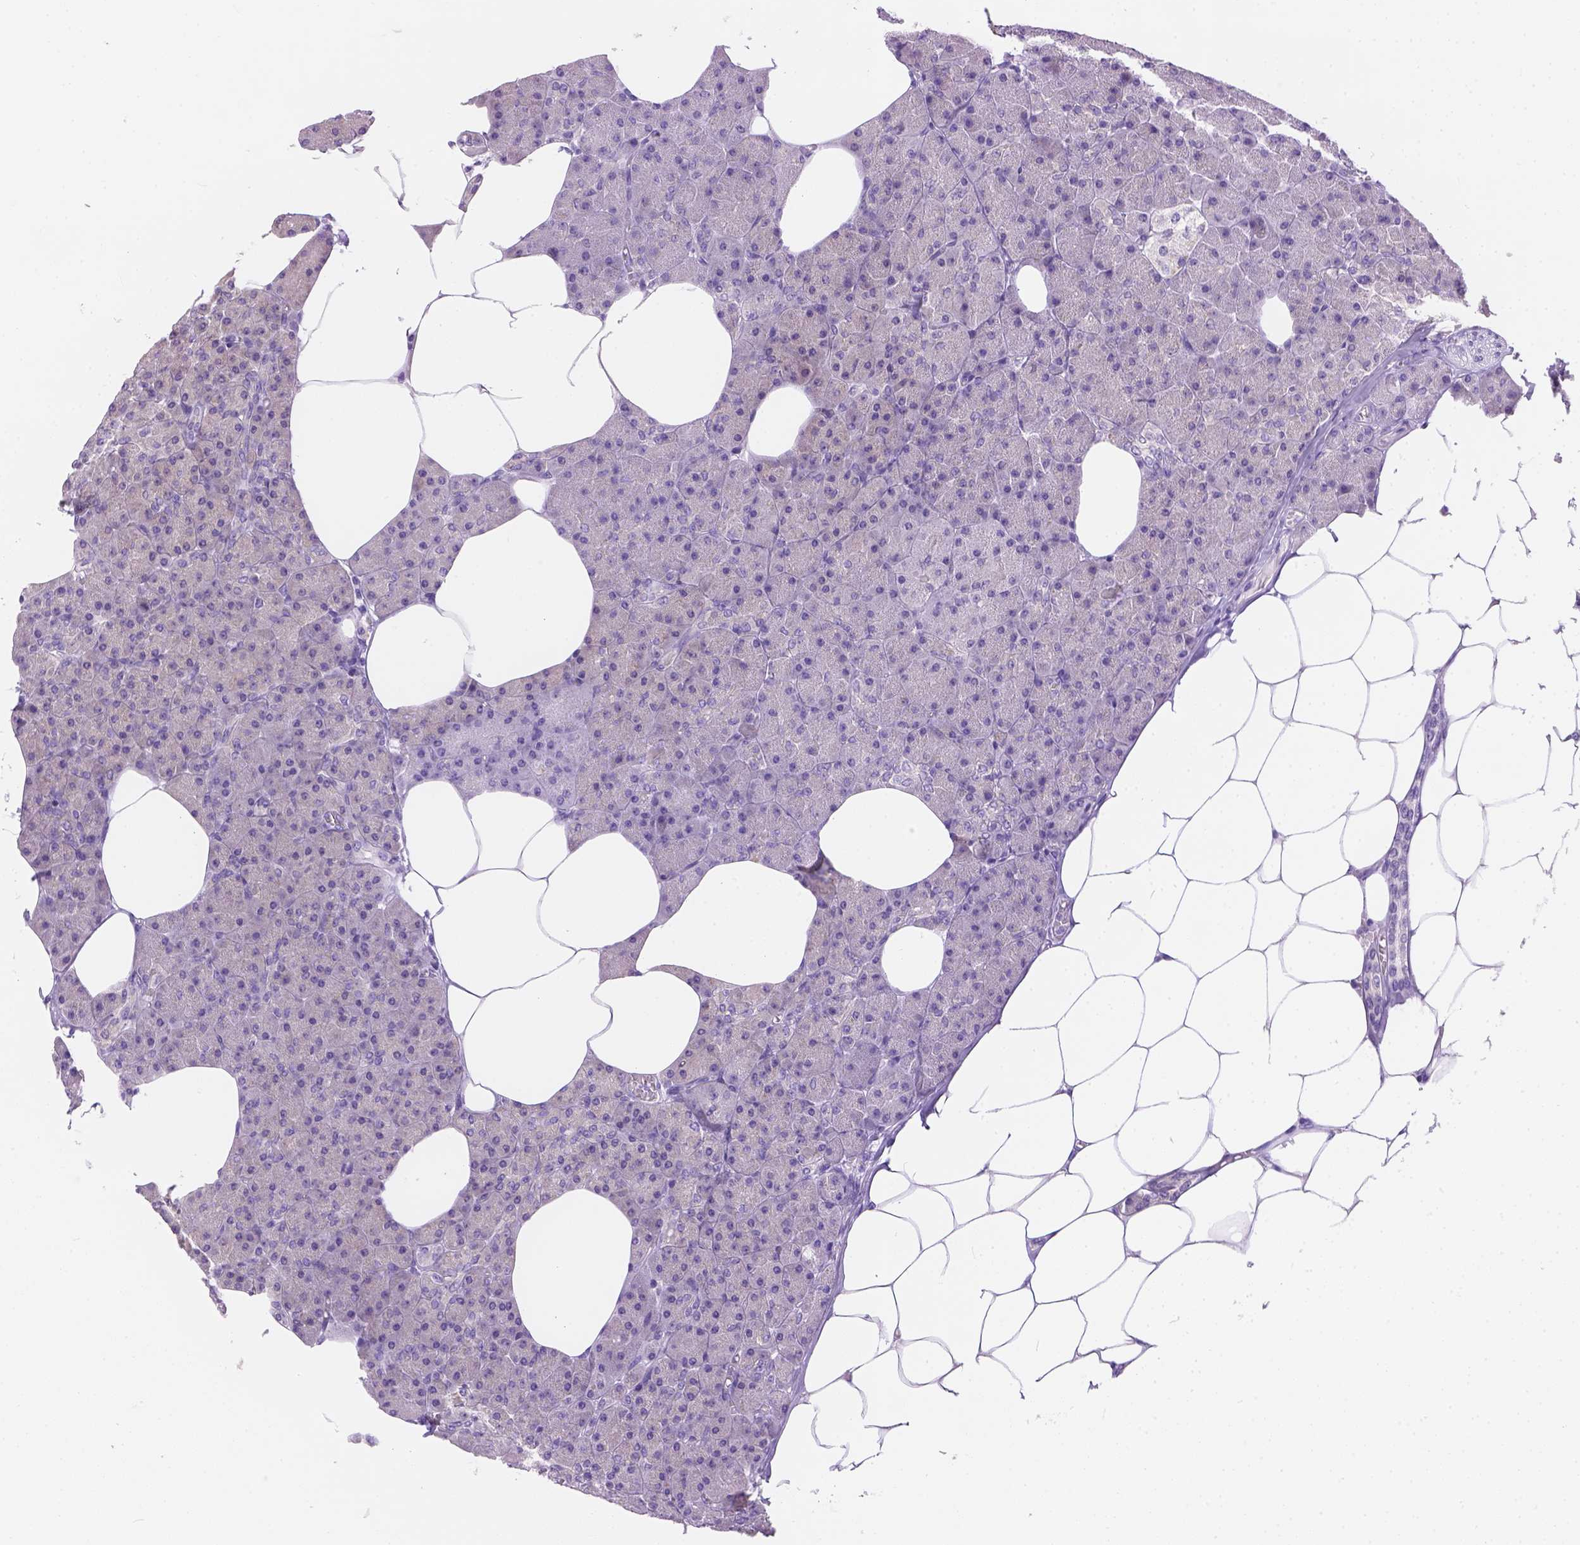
{"staining": {"intensity": "negative", "quantity": "none", "location": "none"}, "tissue": "pancreas", "cell_type": "Exocrine glandular cells", "image_type": "normal", "snomed": [{"axis": "morphology", "description": "Normal tissue, NOS"}, {"axis": "topography", "description": "Pancreas"}], "caption": "A high-resolution histopathology image shows immunohistochemistry (IHC) staining of unremarkable pancreas, which shows no significant expression in exocrine glandular cells. (Brightfield microscopy of DAB immunohistochemistry at high magnification).", "gene": "TMEM38A", "patient": {"sex": "female", "age": 45}}